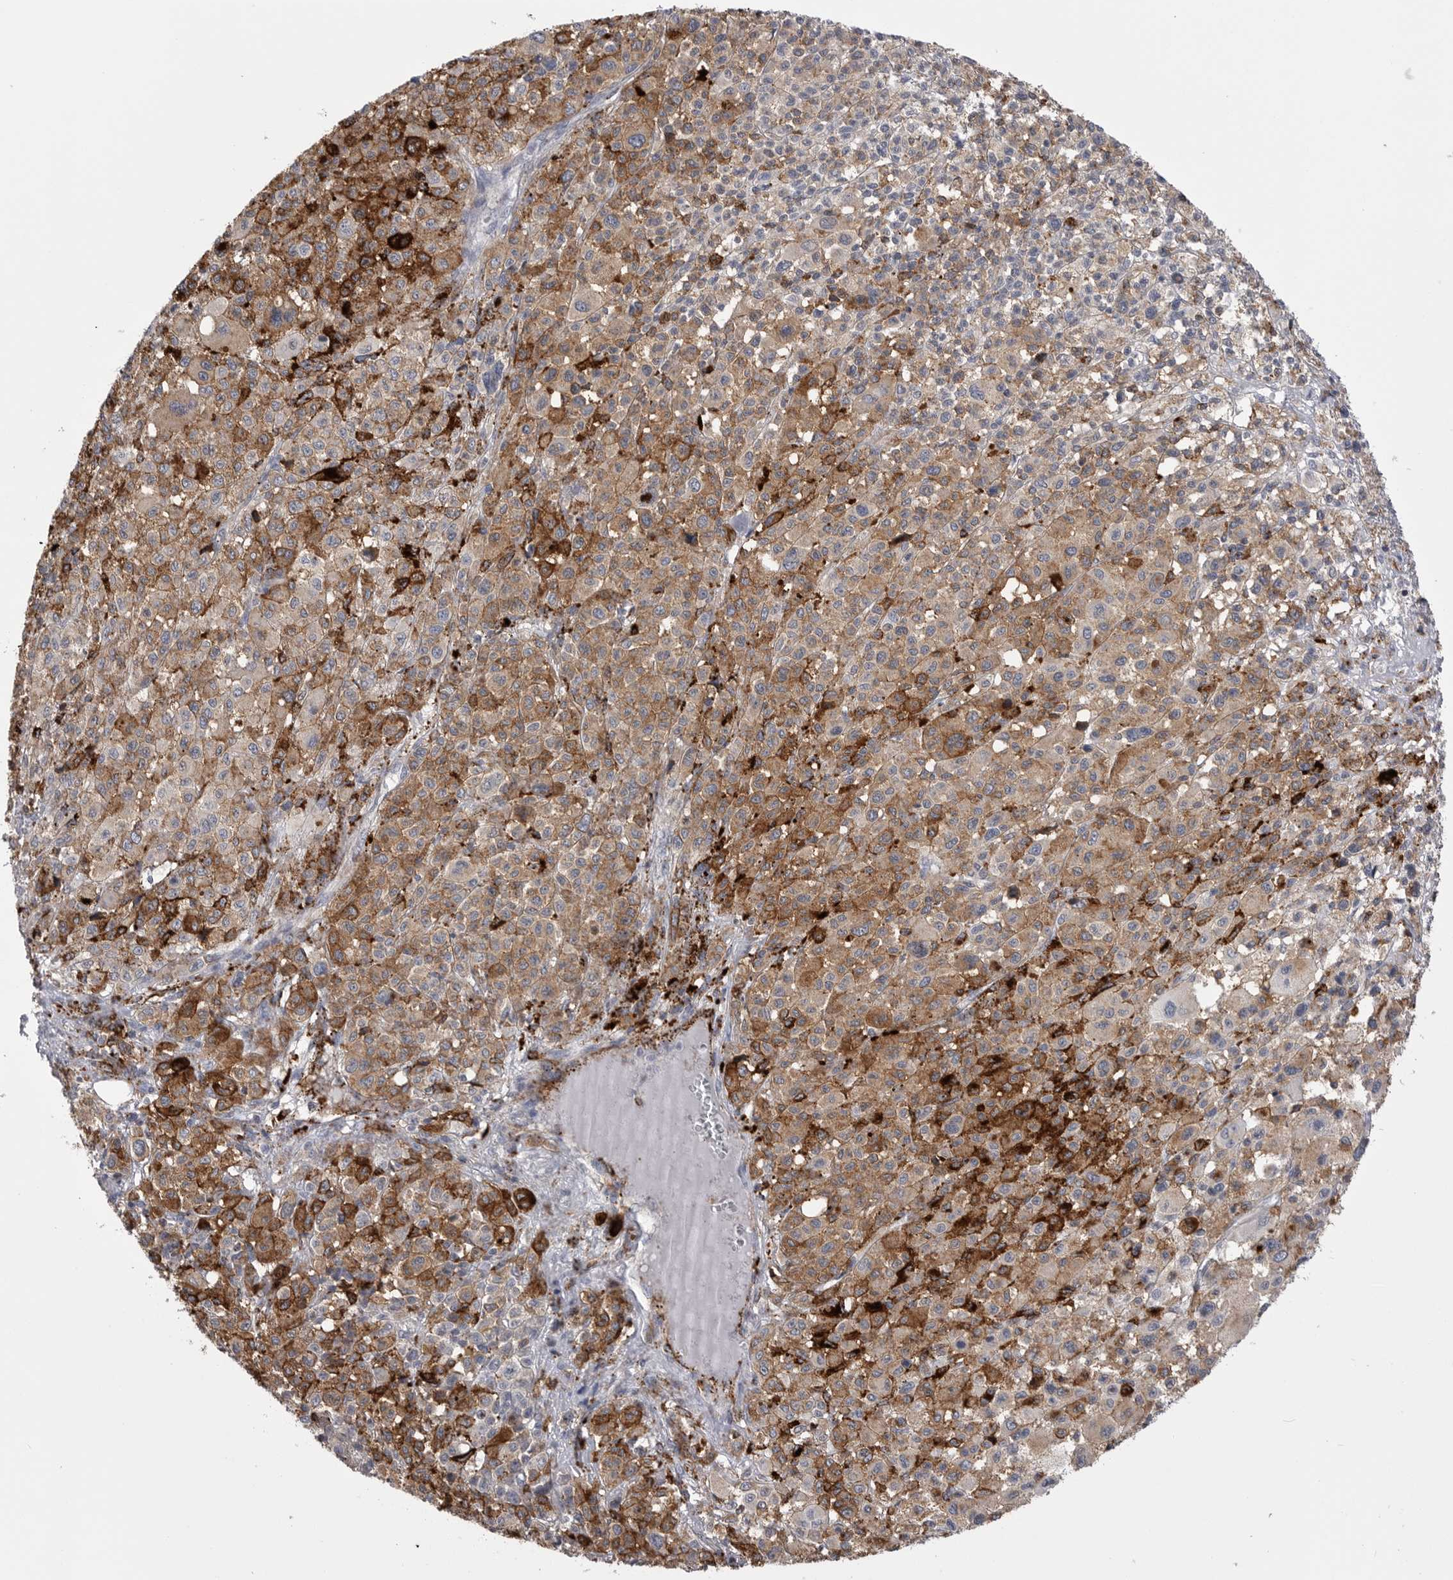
{"staining": {"intensity": "moderate", "quantity": ">75%", "location": "cytoplasmic/membranous"}, "tissue": "melanoma", "cell_type": "Tumor cells", "image_type": "cancer", "snomed": [{"axis": "morphology", "description": "Malignant melanoma, Metastatic site"}, {"axis": "topography", "description": "Skin"}], "caption": "Brown immunohistochemical staining in malignant melanoma (metastatic site) reveals moderate cytoplasmic/membranous staining in approximately >75% of tumor cells.", "gene": "PSPN", "patient": {"sex": "female", "age": 74}}